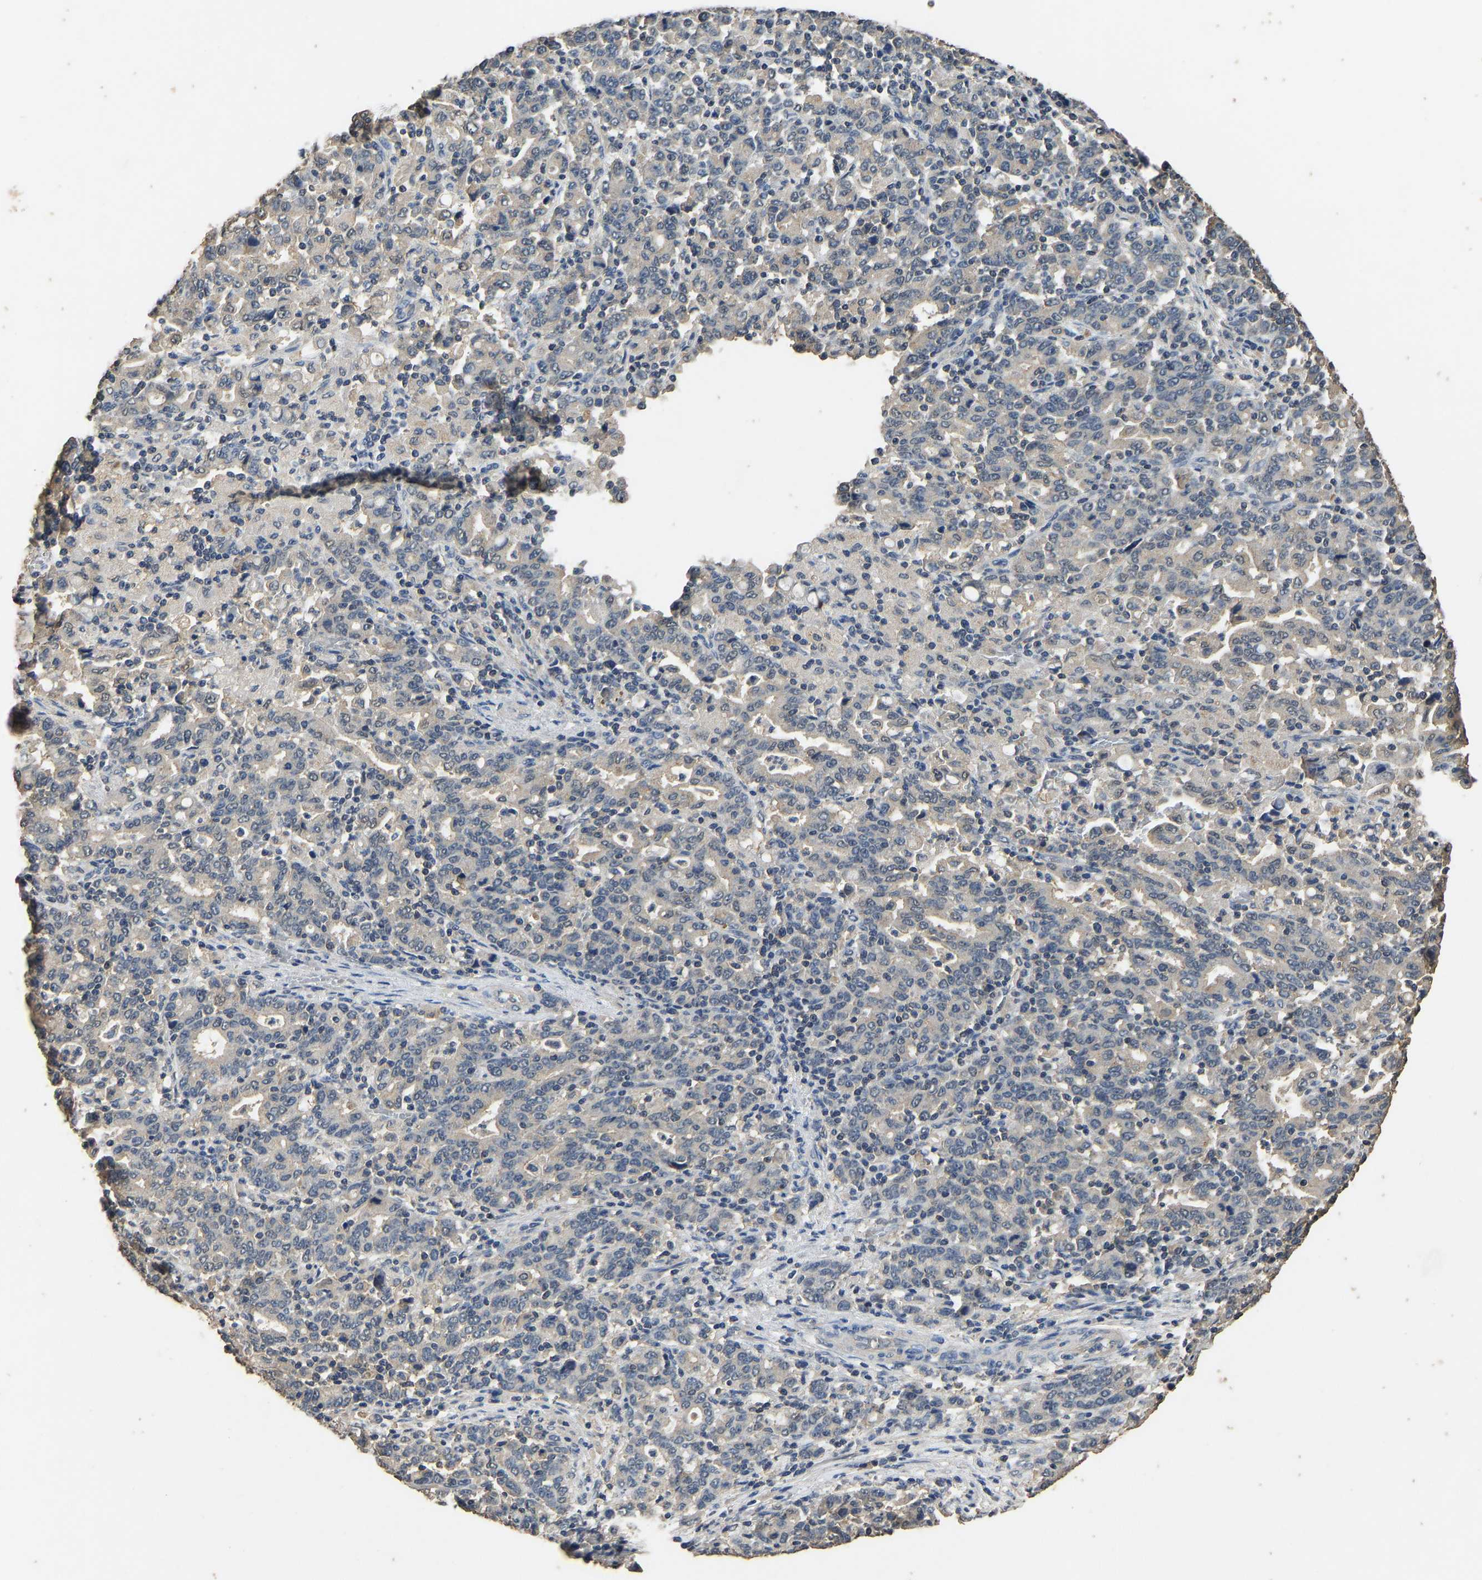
{"staining": {"intensity": "negative", "quantity": "none", "location": "none"}, "tissue": "stomach cancer", "cell_type": "Tumor cells", "image_type": "cancer", "snomed": [{"axis": "morphology", "description": "Adenocarcinoma, NOS"}, {"axis": "topography", "description": "Stomach, upper"}], "caption": "Immunohistochemistry (IHC) image of neoplastic tissue: adenocarcinoma (stomach) stained with DAB (3,3'-diaminobenzidine) demonstrates no significant protein expression in tumor cells.", "gene": "CIDEC", "patient": {"sex": "male", "age": 69}}